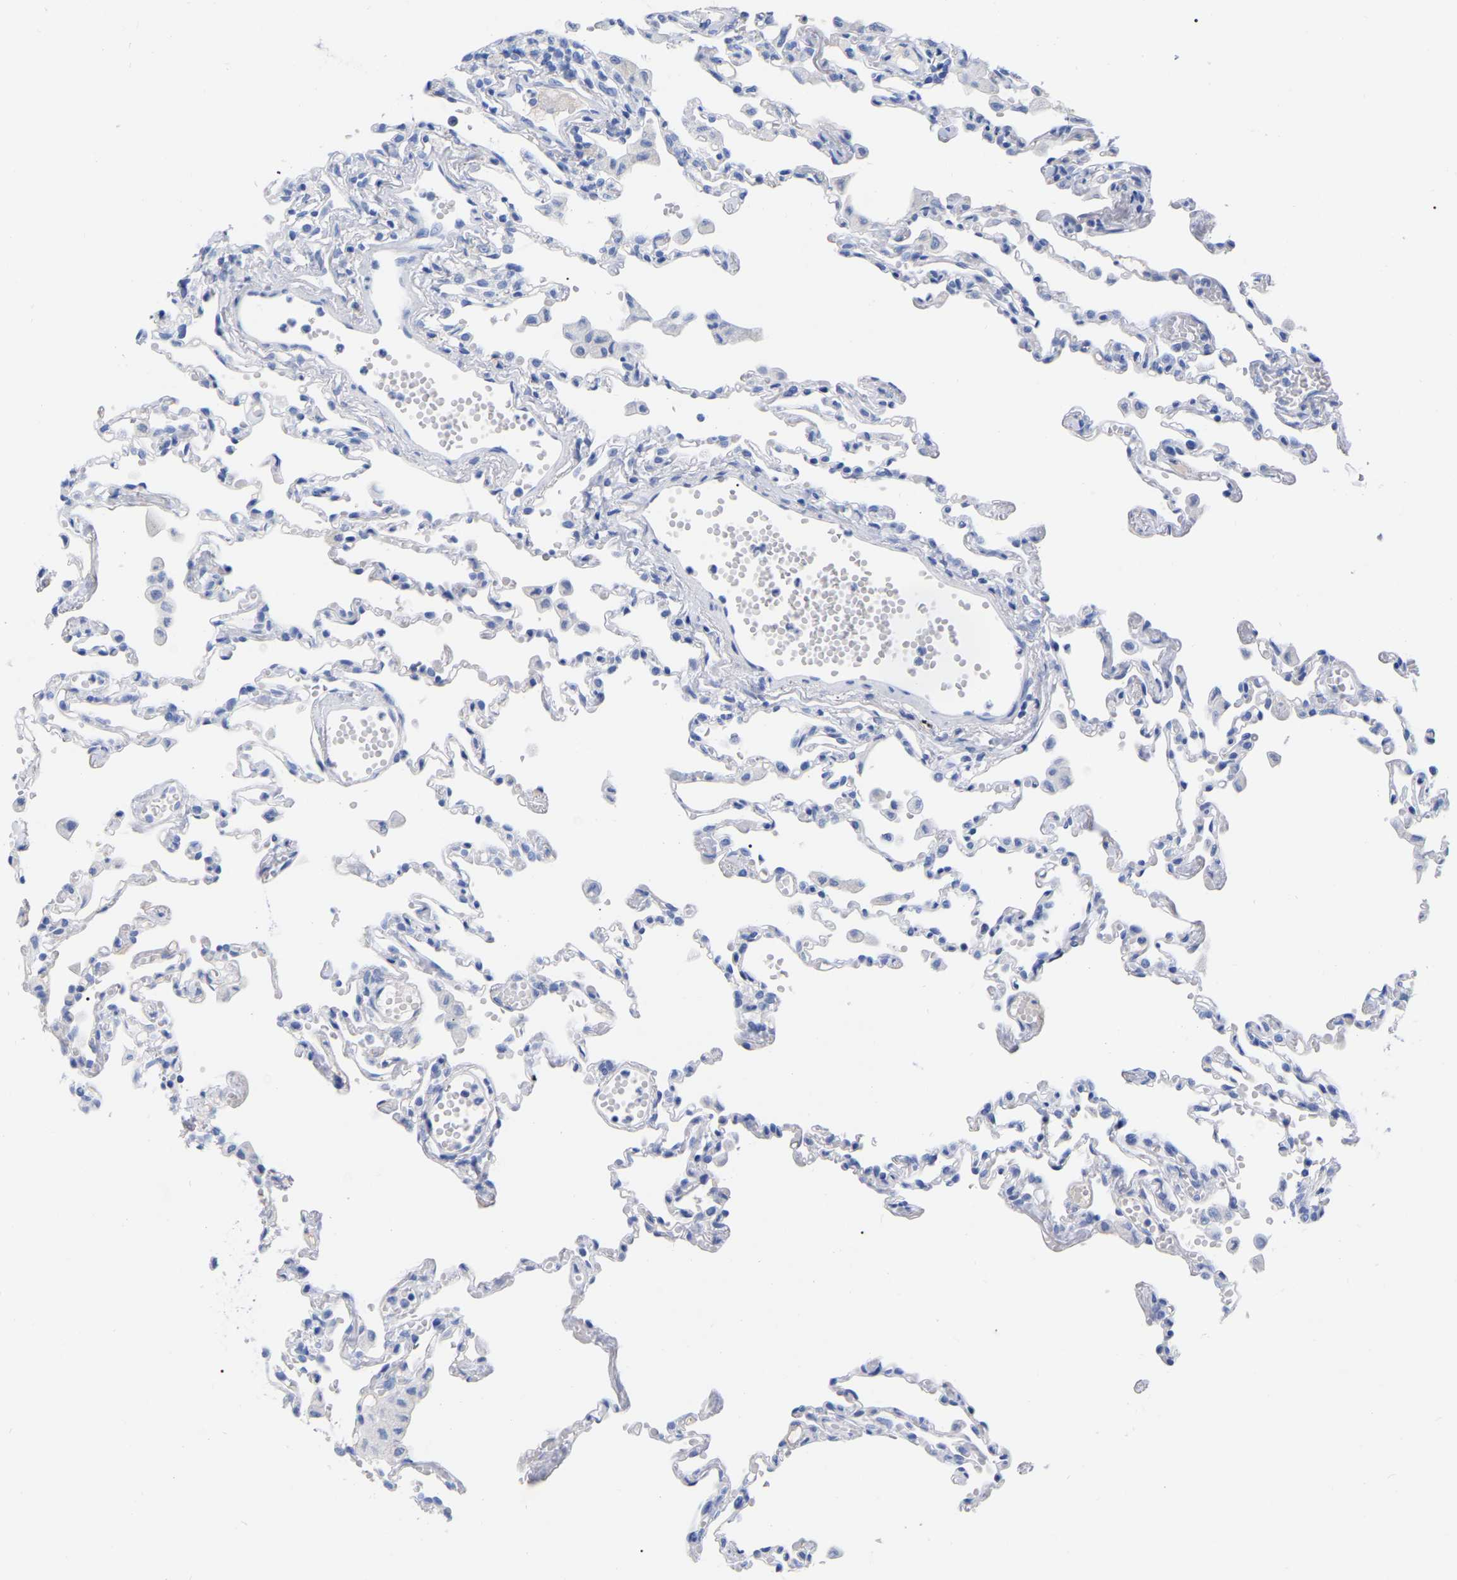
{"staining": {"intensity": "negative", "quantity": "none", "location": "none"}, "tissue": "lung", "cell_type": "Alveolar cells", "image_type": "normal", "snomed": [{"axis": "morphology", "description": "Normal tissue, NOS"}, {"axis": "topography", "description": "Bronchus"}, {"axis": "topography", "description": "Lung"}], "caption": "High power microscopy histopathology image of an immunohistochemistry (IHC) image of unremarkable lung, revealing no significant staining in alveolar cells.", "gene": "HAPLN1", "patient": {"sex": "female", "age": 49}}